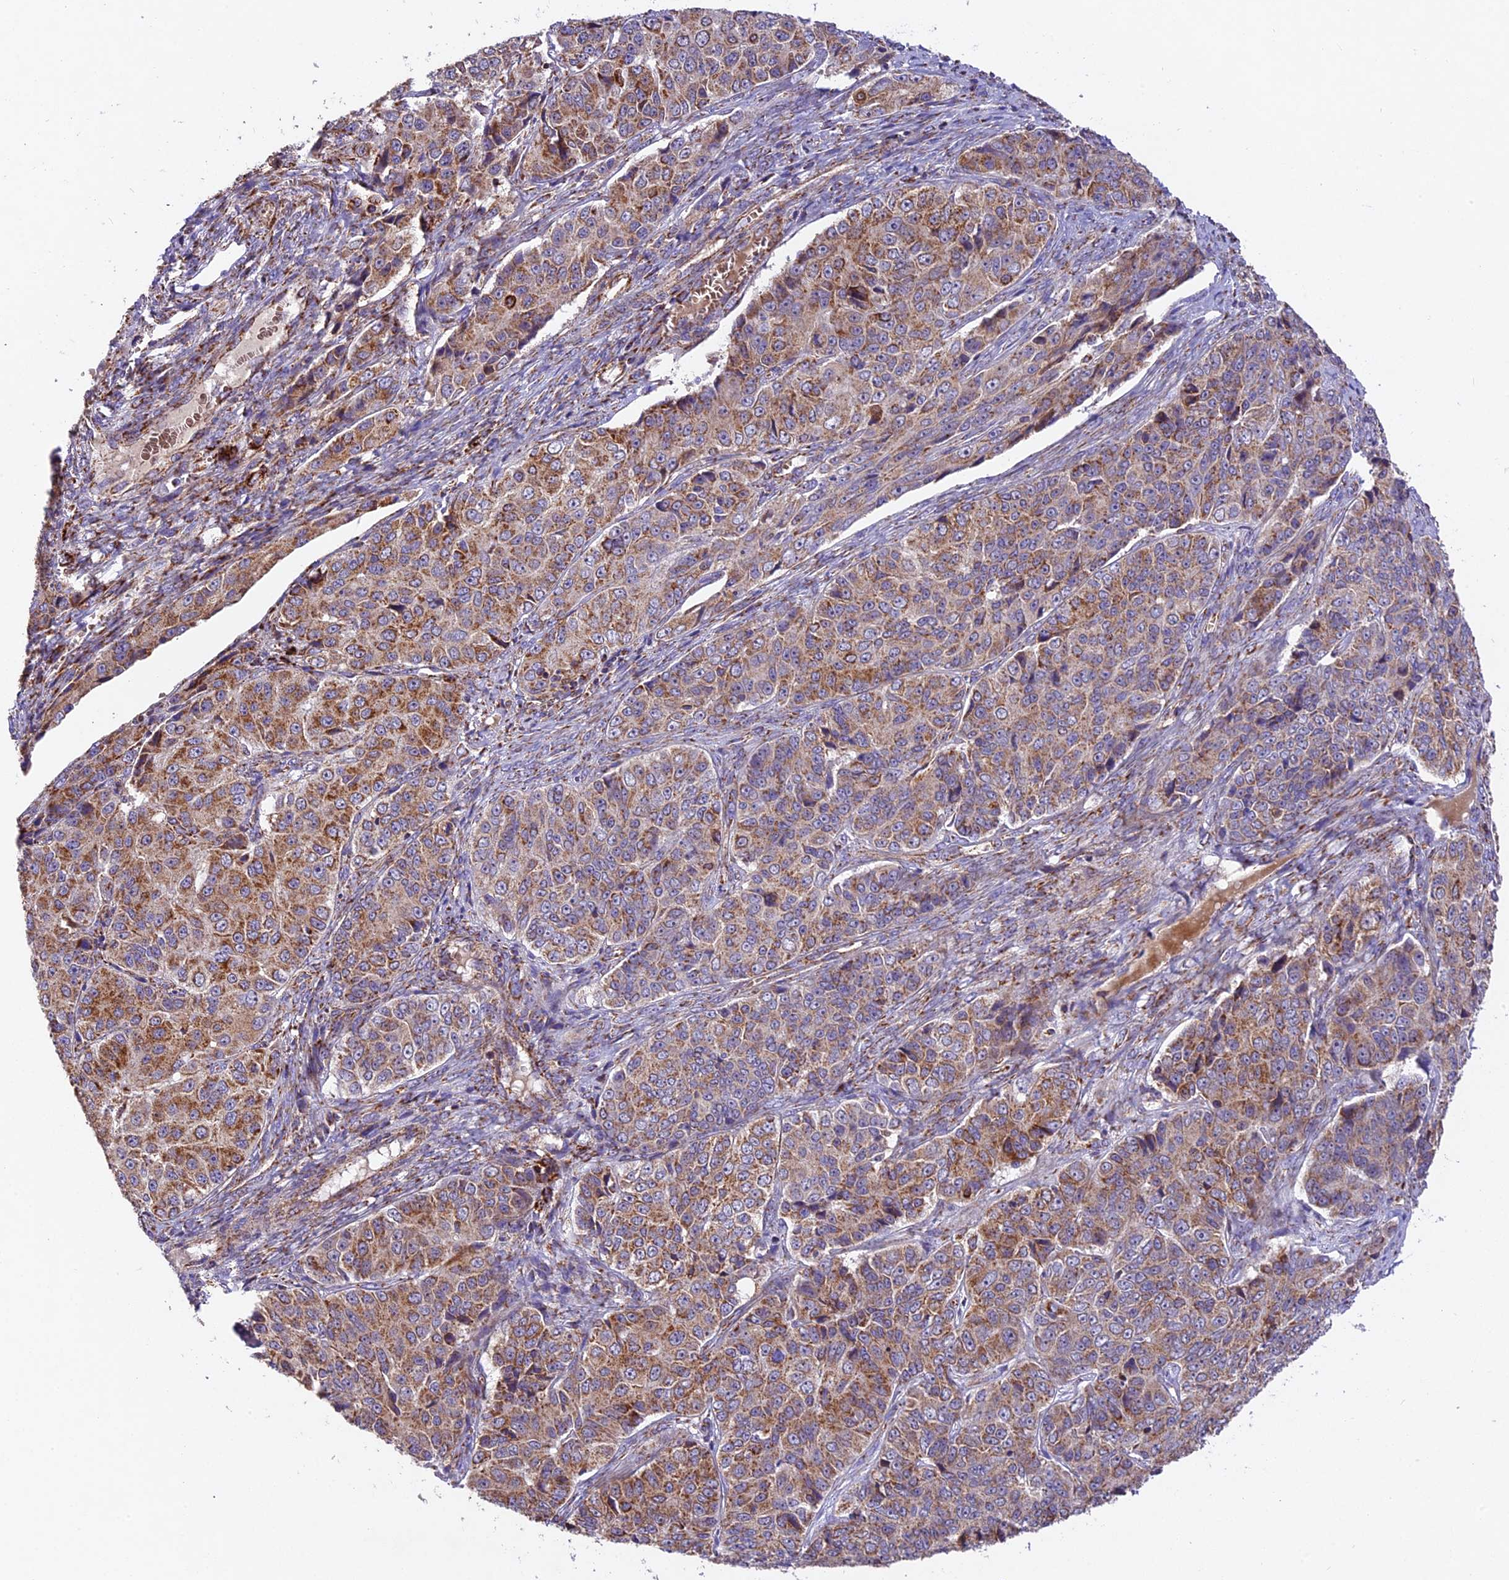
{"staining": {"intensity": "moderate", "quantity": ">75%", "location": "cytoplasmic/membranous"}, "tissue": "ovarian cancer", "cell_type": "Tumor cells", "image_type": "cancer", "snomed": [{"axis": "morphology", "description": "Carcinoma, endometroid"}, {"axis": "topography", "description": "Ovary"}], "caption": "About >75% of tumor cells in ovarian cancer demonstrate moderate cytoplasmic/membranous protein expression as visualized by brown immunohistochemical staining.", "gene": "NDUFA8", "patient": {"sex": "female", "age": 51}}